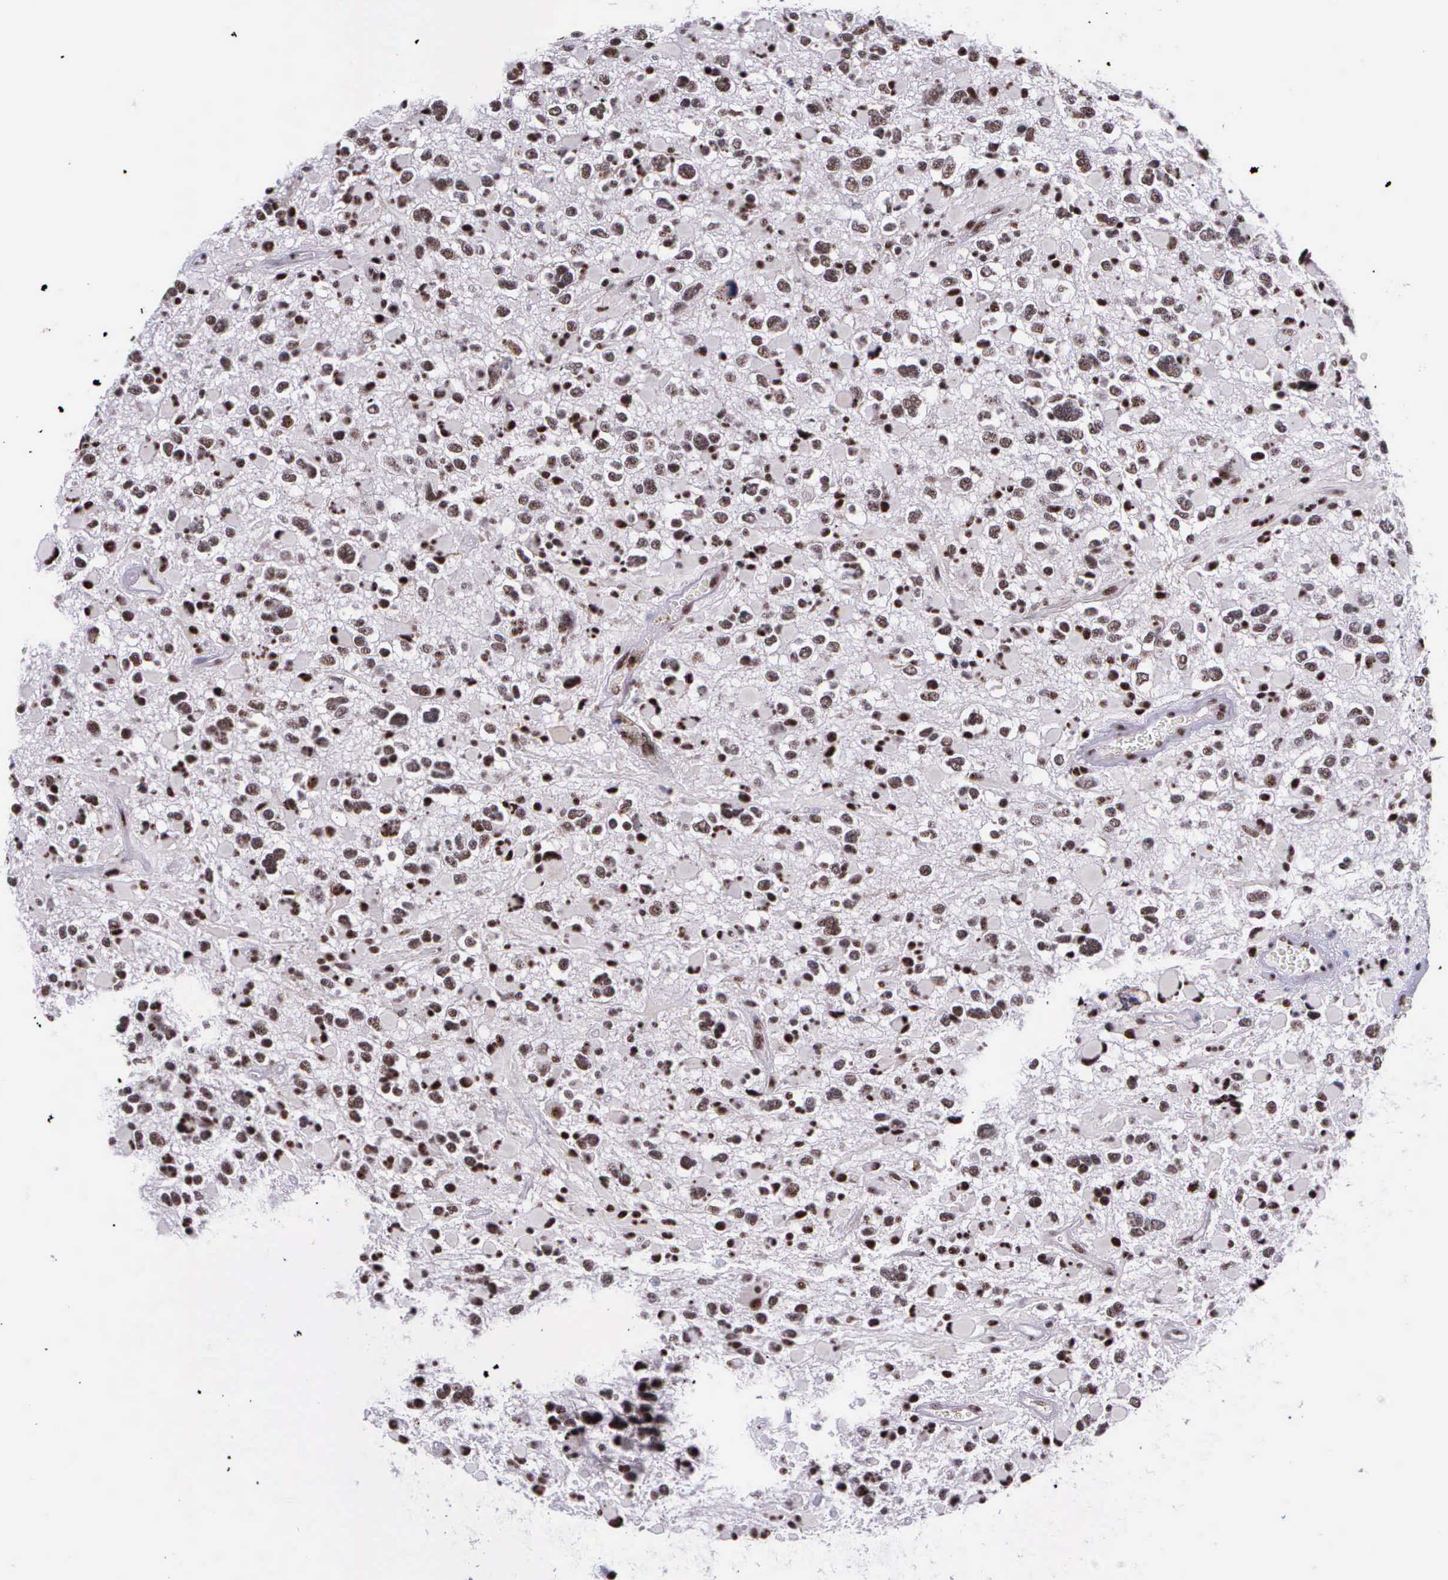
{"staining": {"intensity": "moderate", "quantity": ">75%", "location": "nuclear"}, "tissue": "glioma", "cell_type": "Tumor cells", "image_type": "cancer", "snomed": [{"axis": "morphology", "description": "Glioma, malignant, High grade"}, {"axis": "topography", "description": "Brain"}], "caption": "A brown stain highlights moderate nuclear staining of a protein in malignant high-grade glioma tumor cells.", "gene": "FAM47A", "patient": {"sex": "female", "age": 37}}